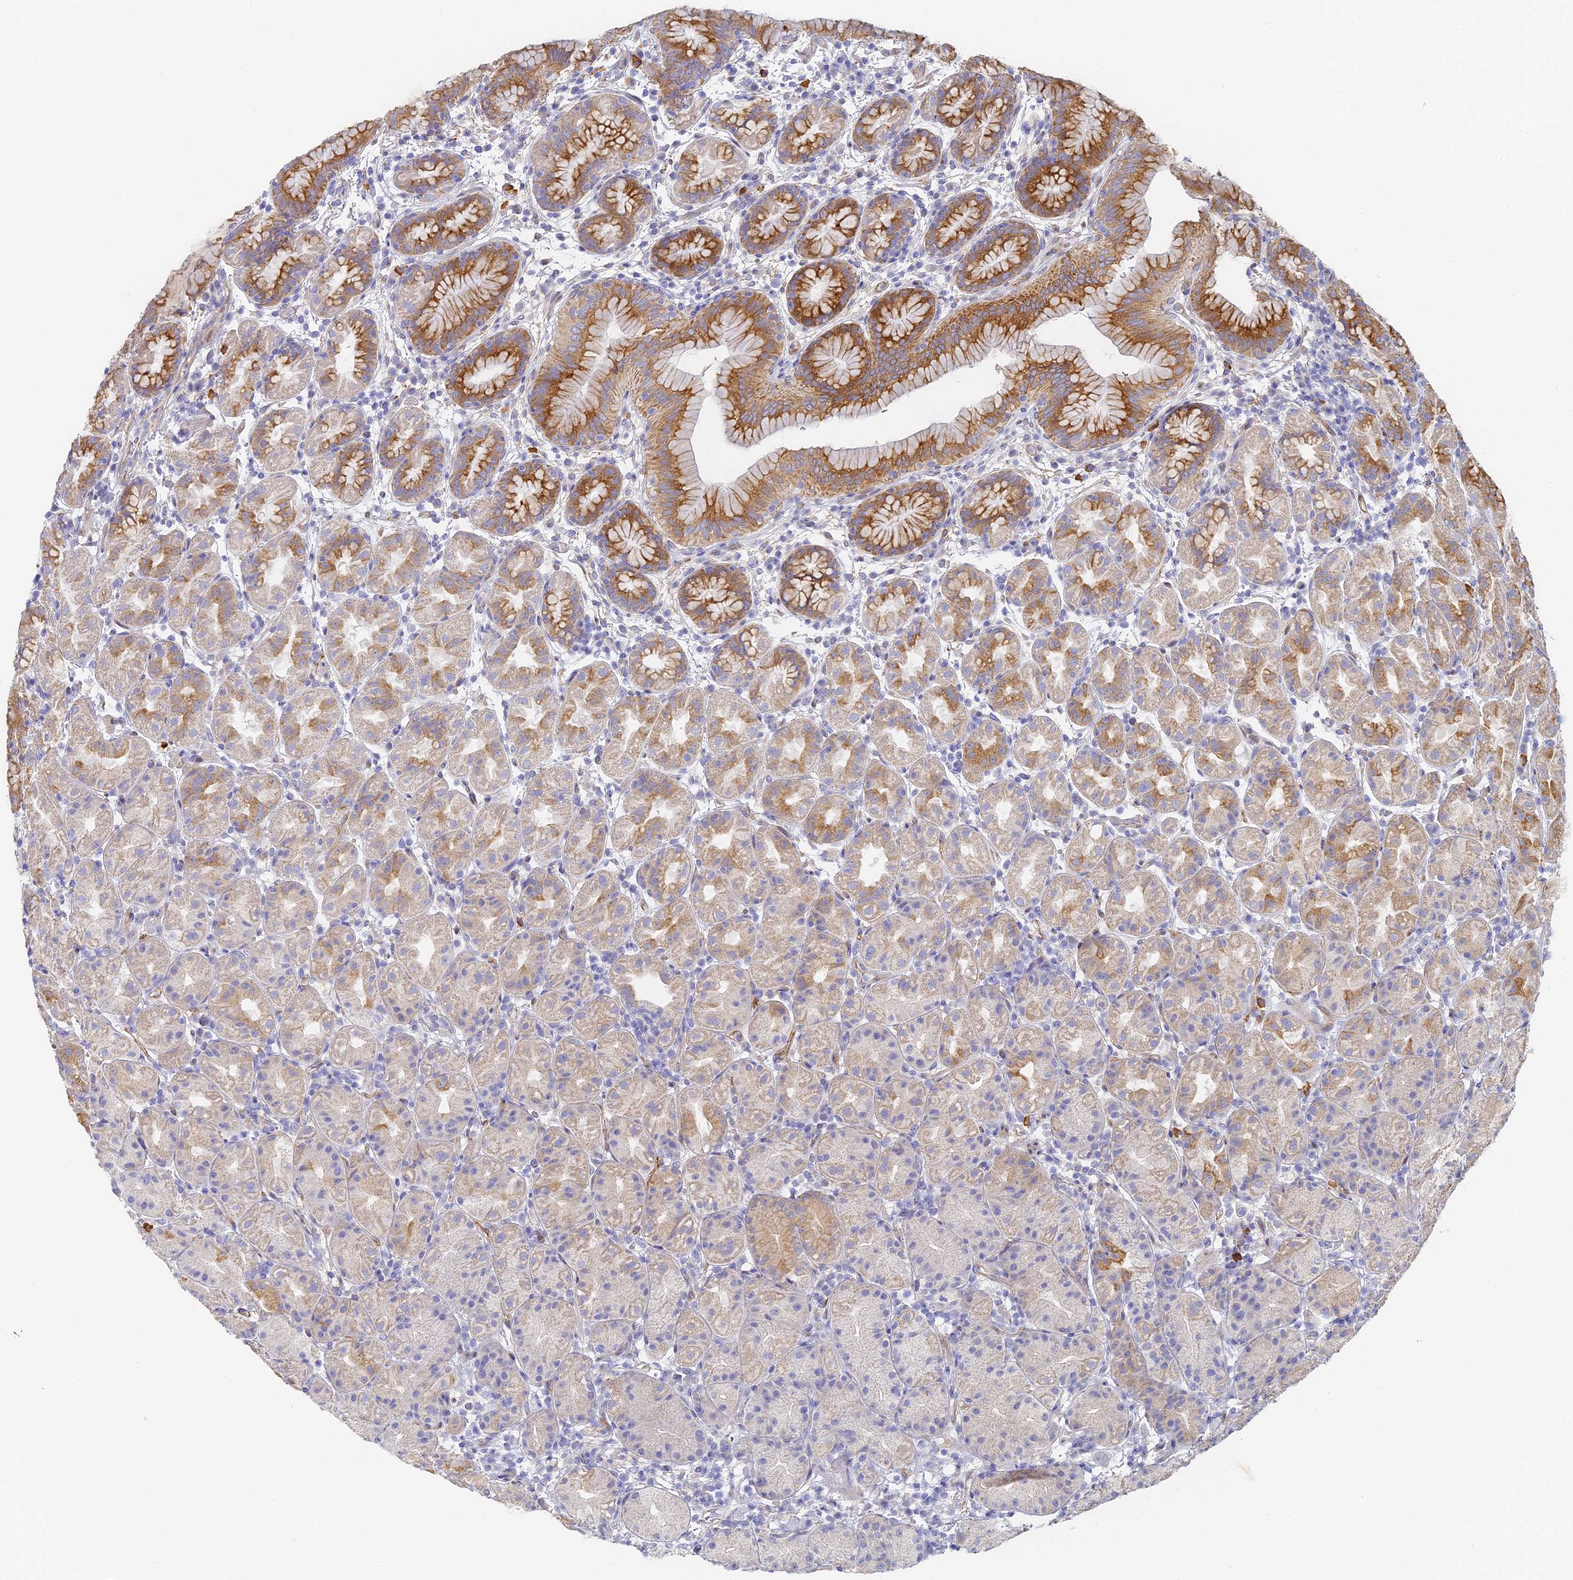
{"staining": {"intensity": "strong", "quantity": "25%-75%", "location": "cytoplasmic/membranous"}, "tissue": "stomach", "cell_type": "Glandular cells", "image_type": "normal", "snomed": [{"axis": "morphology", "description": "Normal tissue, NOS"}, {"axis": "topography", "description": "Stomach"}], "caption": "High-magnification brightfield microscopy of normal stomach stained with DAB (3,3'-diaminobenzidine) (brown) and counterstained with hematoxylin (blue). glandular cells exhibit strong cytoplasmic/membranous positivity is present in approximately25%-75% of cells. (DAB = brown stain, brightfield microscopy at high magnification).", "gene": "GJA1", "patient": {"sex": "female", "age": 79}}